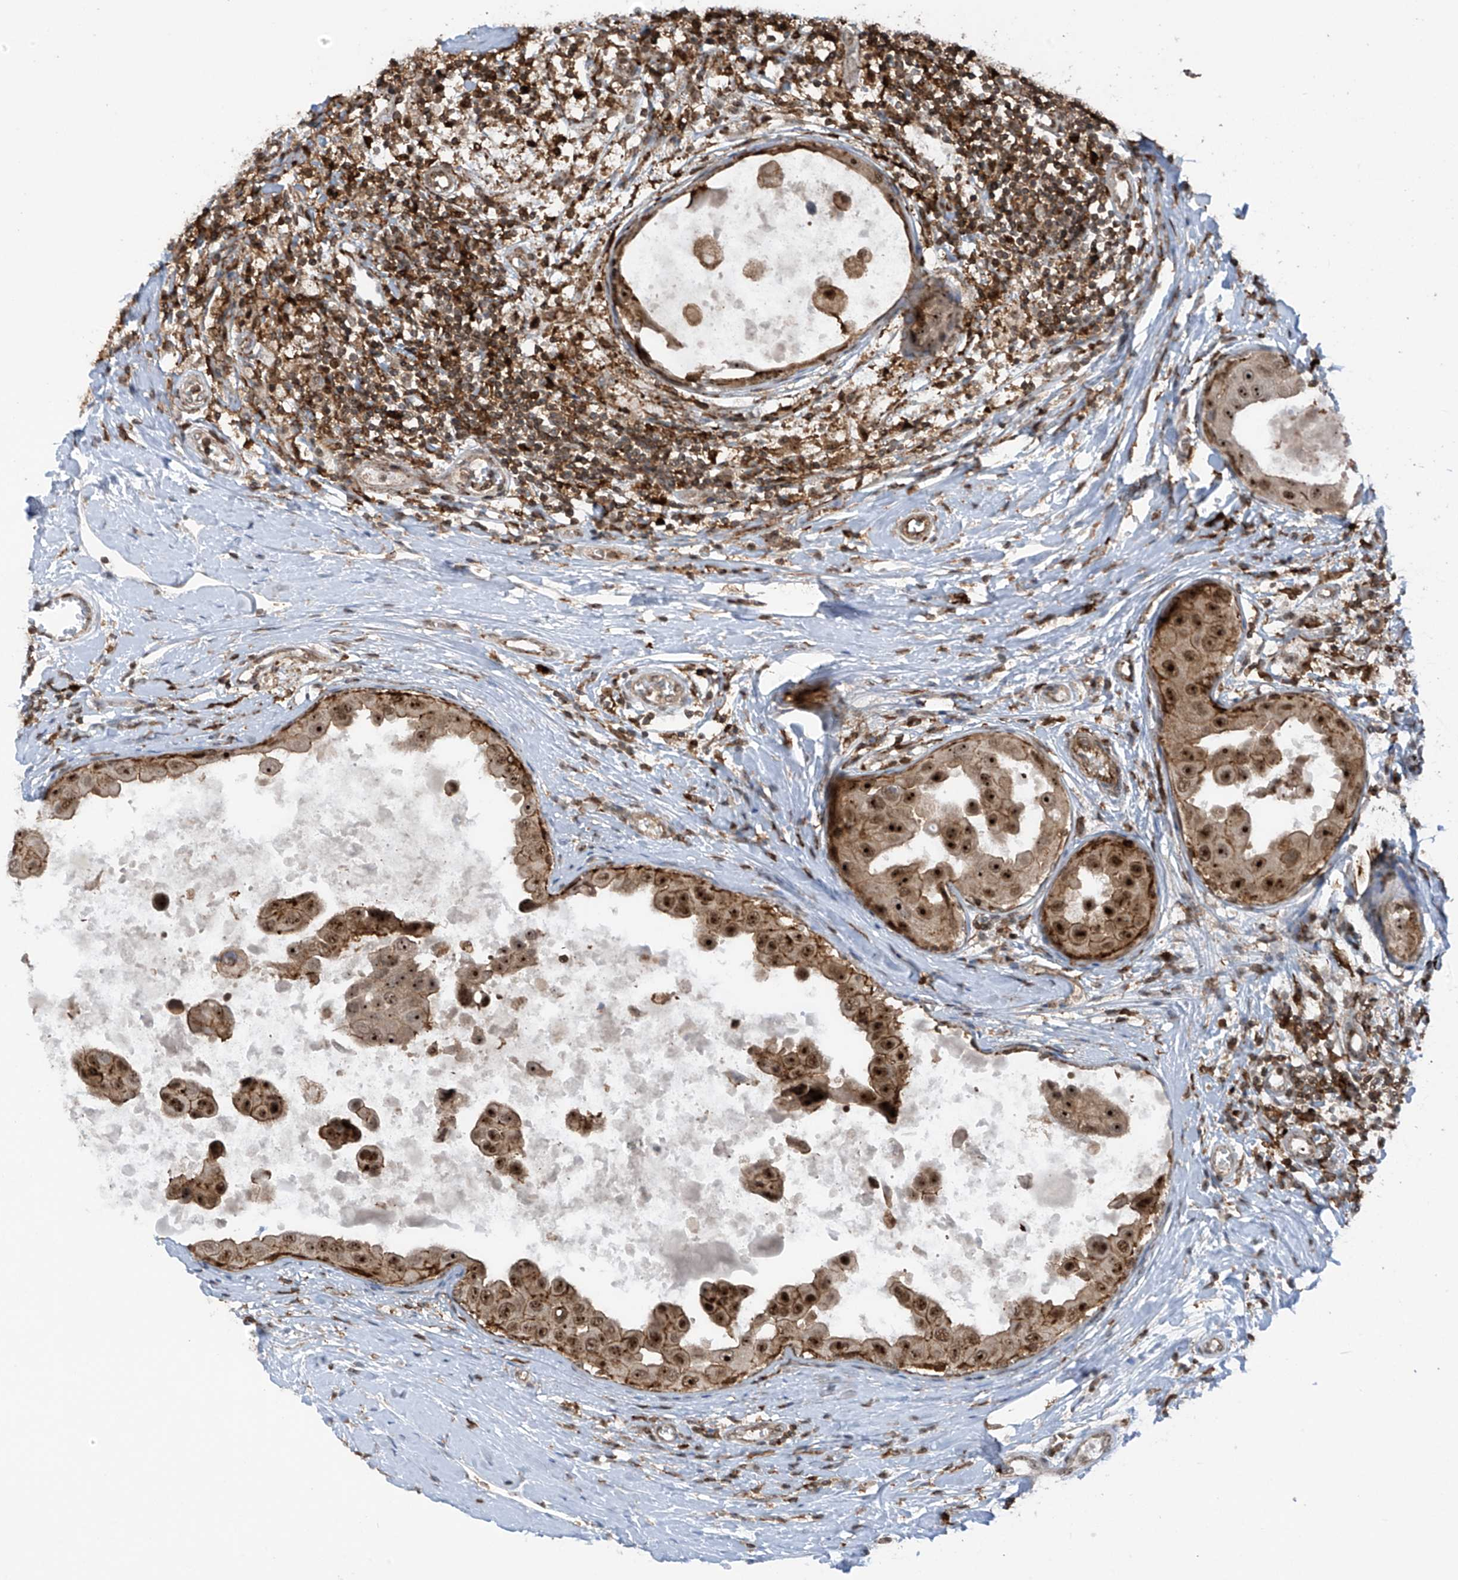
{"staining": {"intensity": "strong", "quantity": ">75%", "location": "cytoplasmic/membranous,nuclear"}, "tissue": "breast cancer", "cell_type": "Tumor cells", "image_type": "cancer", "snomed": [{"axis": "morphology", "description": "Duct carcinoma"}, {"axis": "topography", "description": "Breast"}], "caption": "Immunohistochemical staining of human breast intraductal carcinoma exhibits high levels of strong cytoplasmic/membranous and nuclear protein expression in about >75% of tumor cells.", "gene": "REPIN1", "patient": {"sex": "female", "age": 27}}